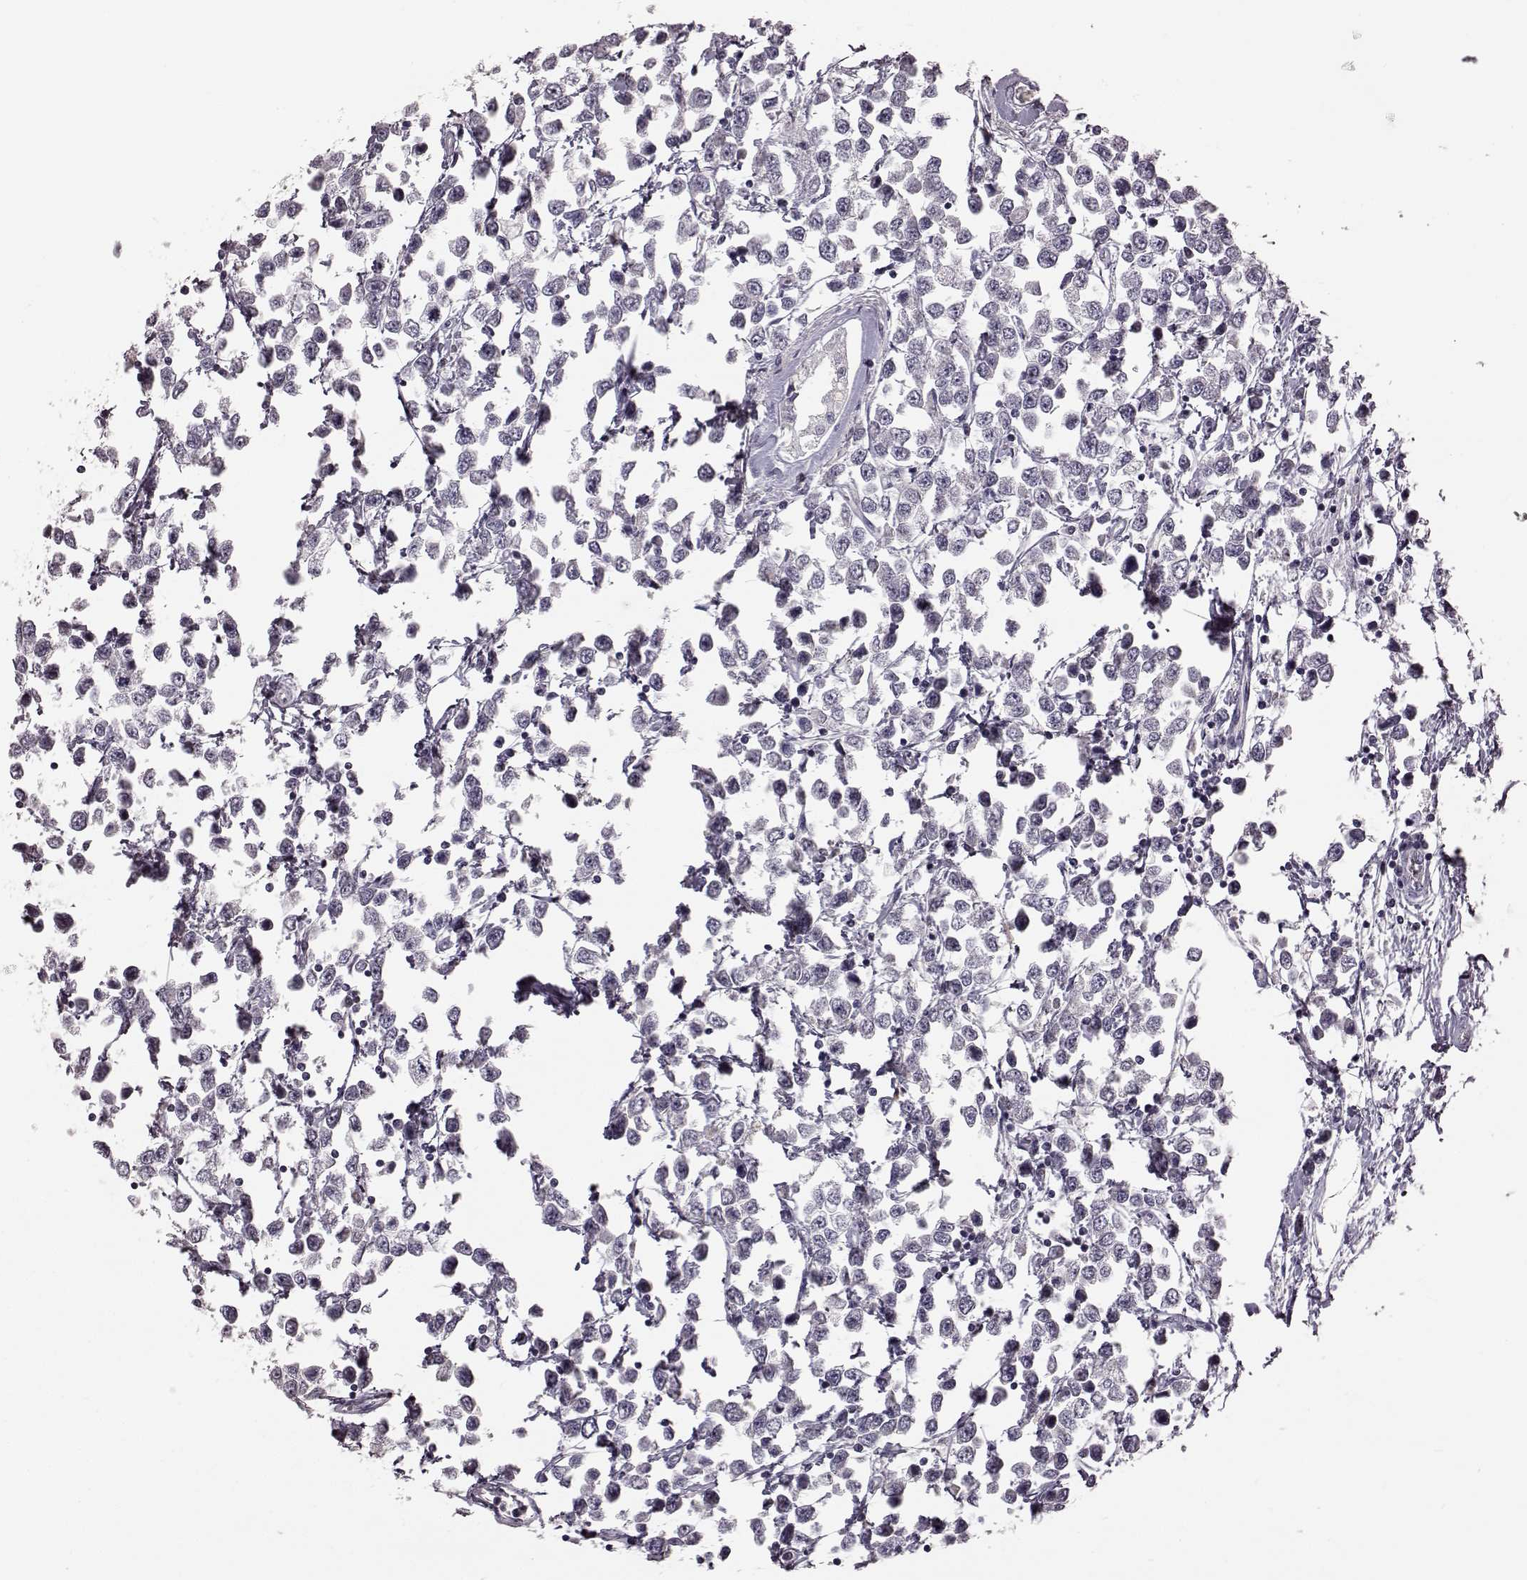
{"staining": {"intensity": "negative", "quantity": "none", "location": "none"}, "tissue": "testis cancer", "cell_type": "Tumor cells", "image_type": "cancer", "snomed": [{"axis": "morphology", "description": "Seminoma, NOS"}, {"axis": "topography", "description": "Testis"}], "caption": "An IHC histopathology image of testis cancer (seminoma) is shown. There is no staining in tumor cells of testis cancer (seminoma). (DAB (3,3'-diaminobenzidine) immunohistochemistry, high magnification).", "gene": "MIA", "patient": {"sex": "male", "age": 34}}